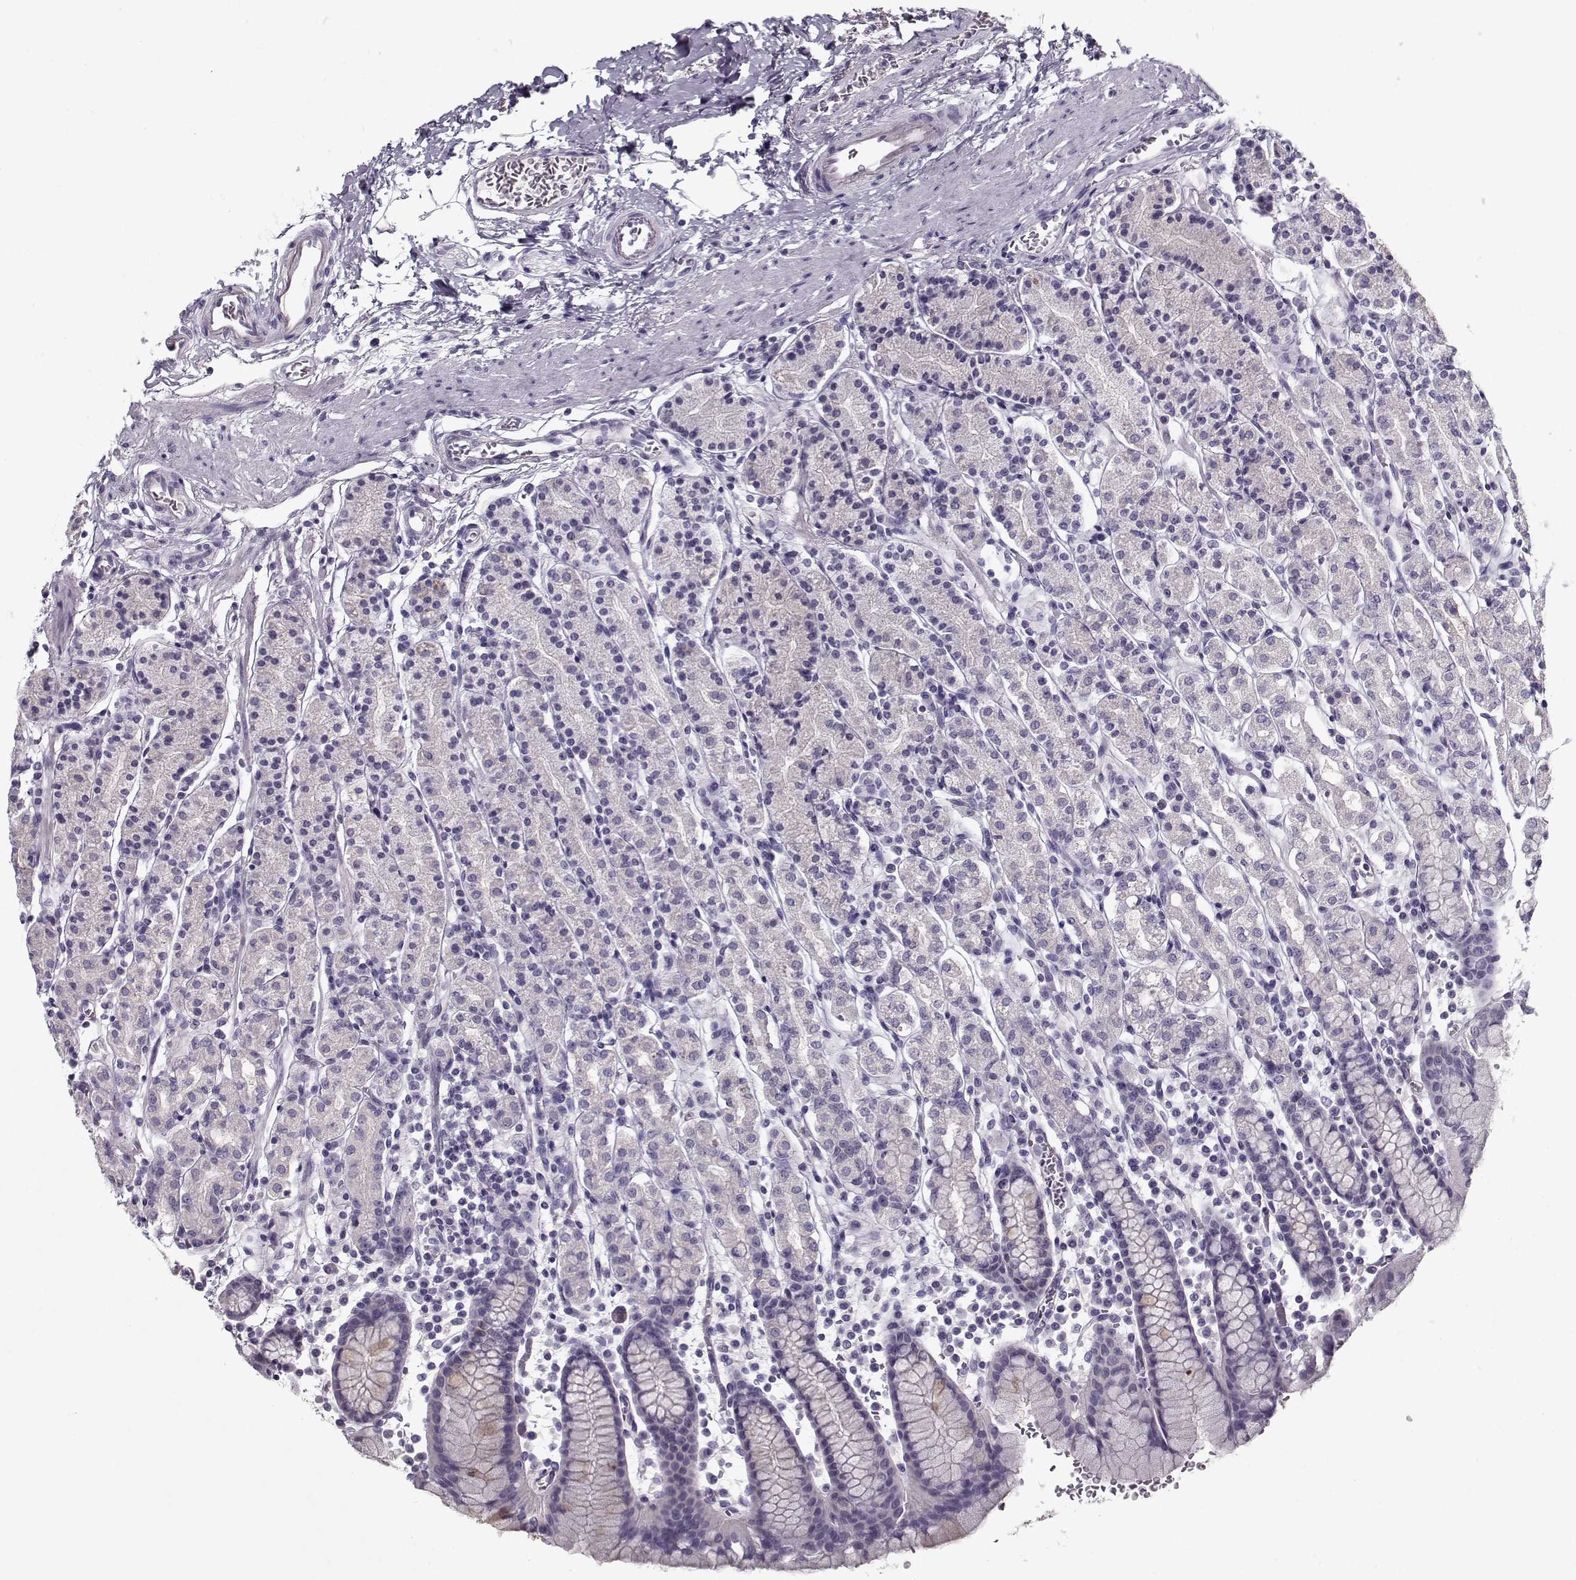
{"staining": {"intensity": "negative", "quantity": "none", "location": "none"}, "tissue": "stomach", "cell_type": "Glandular cells", "image_type": "normal", "snomed": [{"axis": "morphology", "description": "Normal tissue, NOS"}, {"axis": "topography", "description": "Stomach, upper"}, {"axis": "topography", "description": "Stomach"}], "caption": "Glandular cells are negative for protein expression in normal human stomach.", "gene": "CCDC136", "patient": {"sex": "male", "age": 62}}